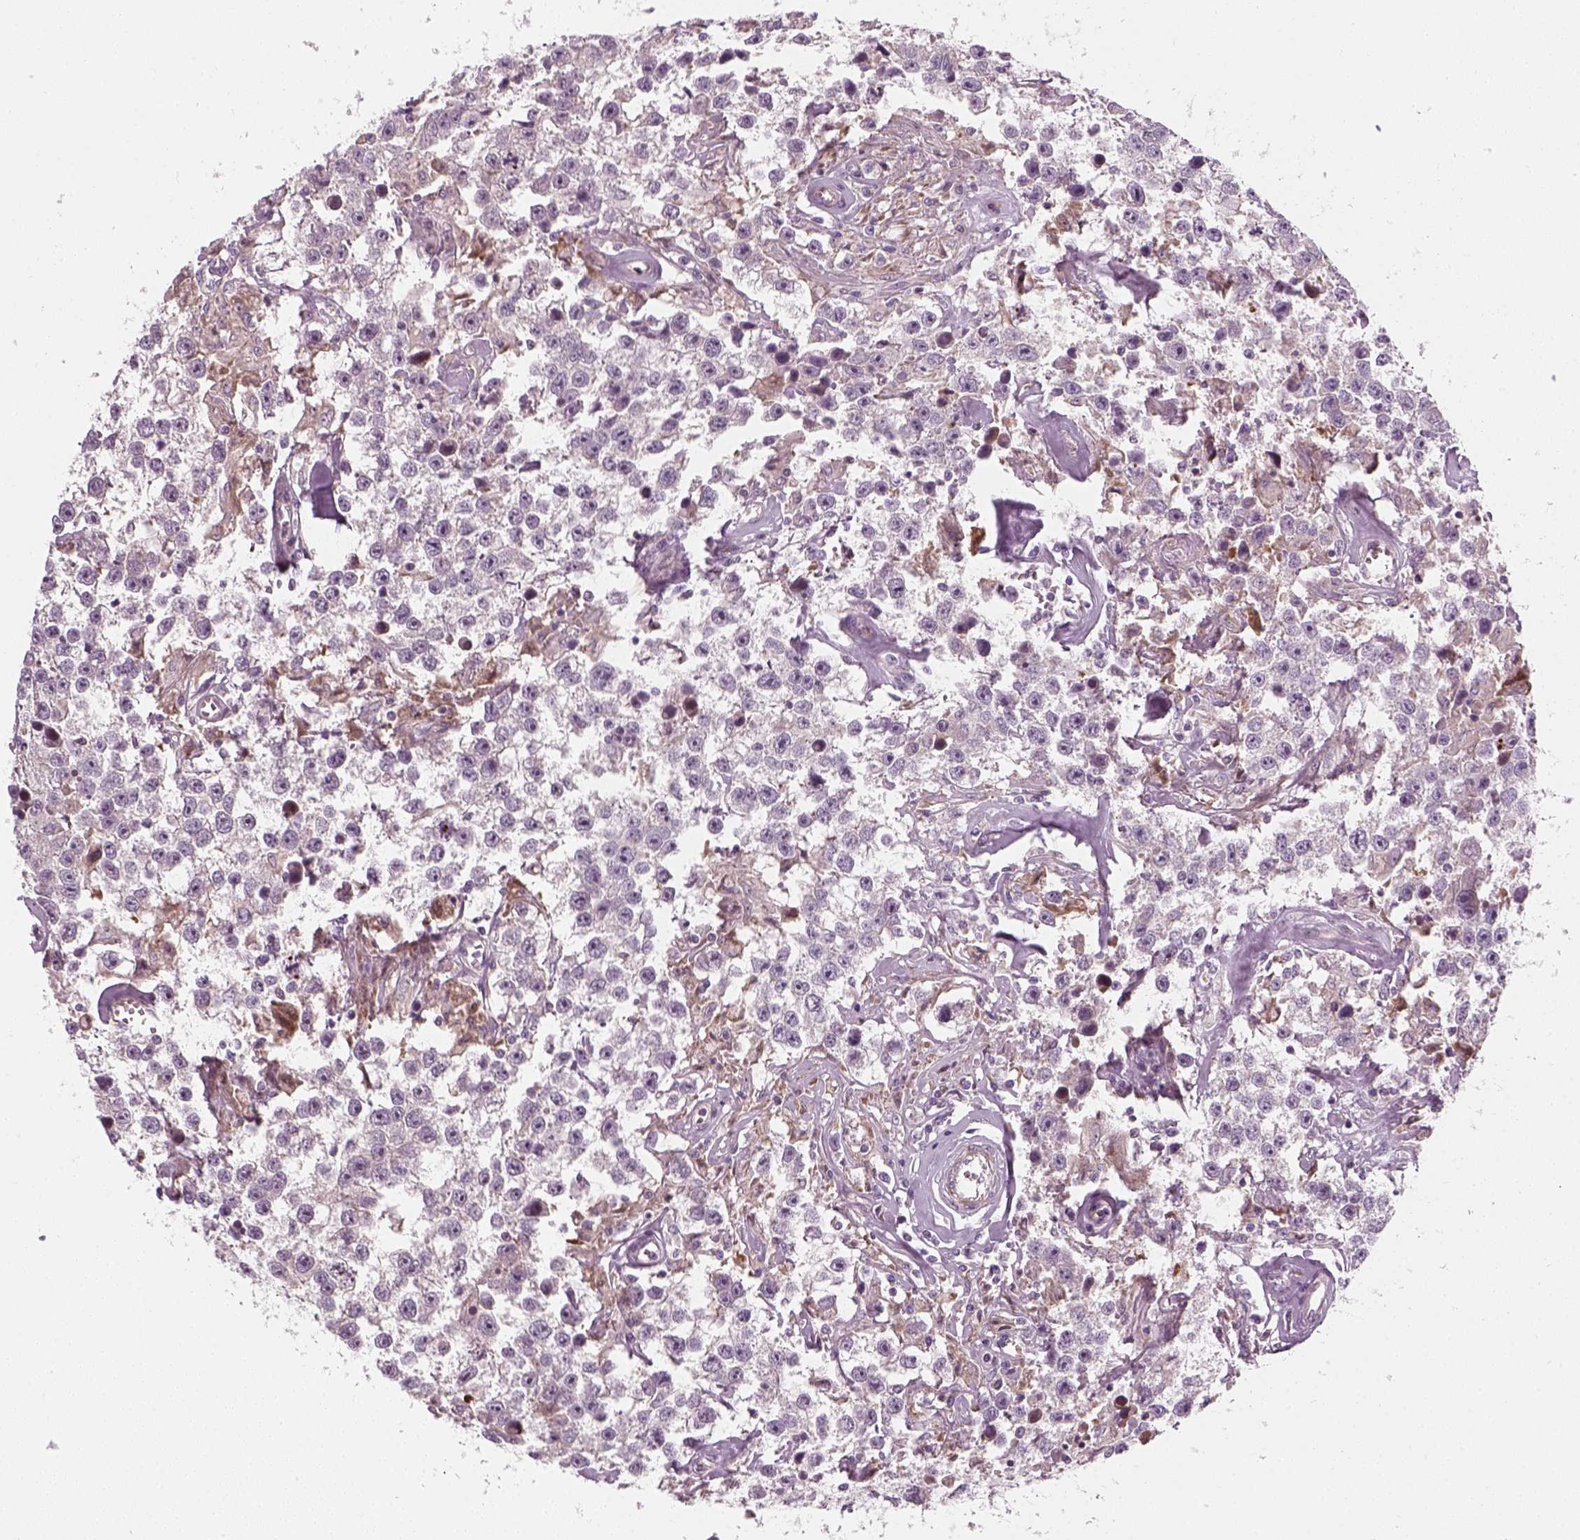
{"staining": {"intensity": "negative", "quantity": "none", "location": "none"}, "tissue": "testis cancer", "cell_type": "Tumor cells", "image_type": "cancer", "snomed": [{"axis": "morphology", "description": "Seminoma, NOS"}, {"axis": "topography", "description": "Testis"}], "caption": "High power microscopy histopathology image of an IHC micrograph of testis seminoma, revealing no significant staining in tumor cells.", "gene": "DNASE1L1", "patient": {"sex": "male", "age": 43}}